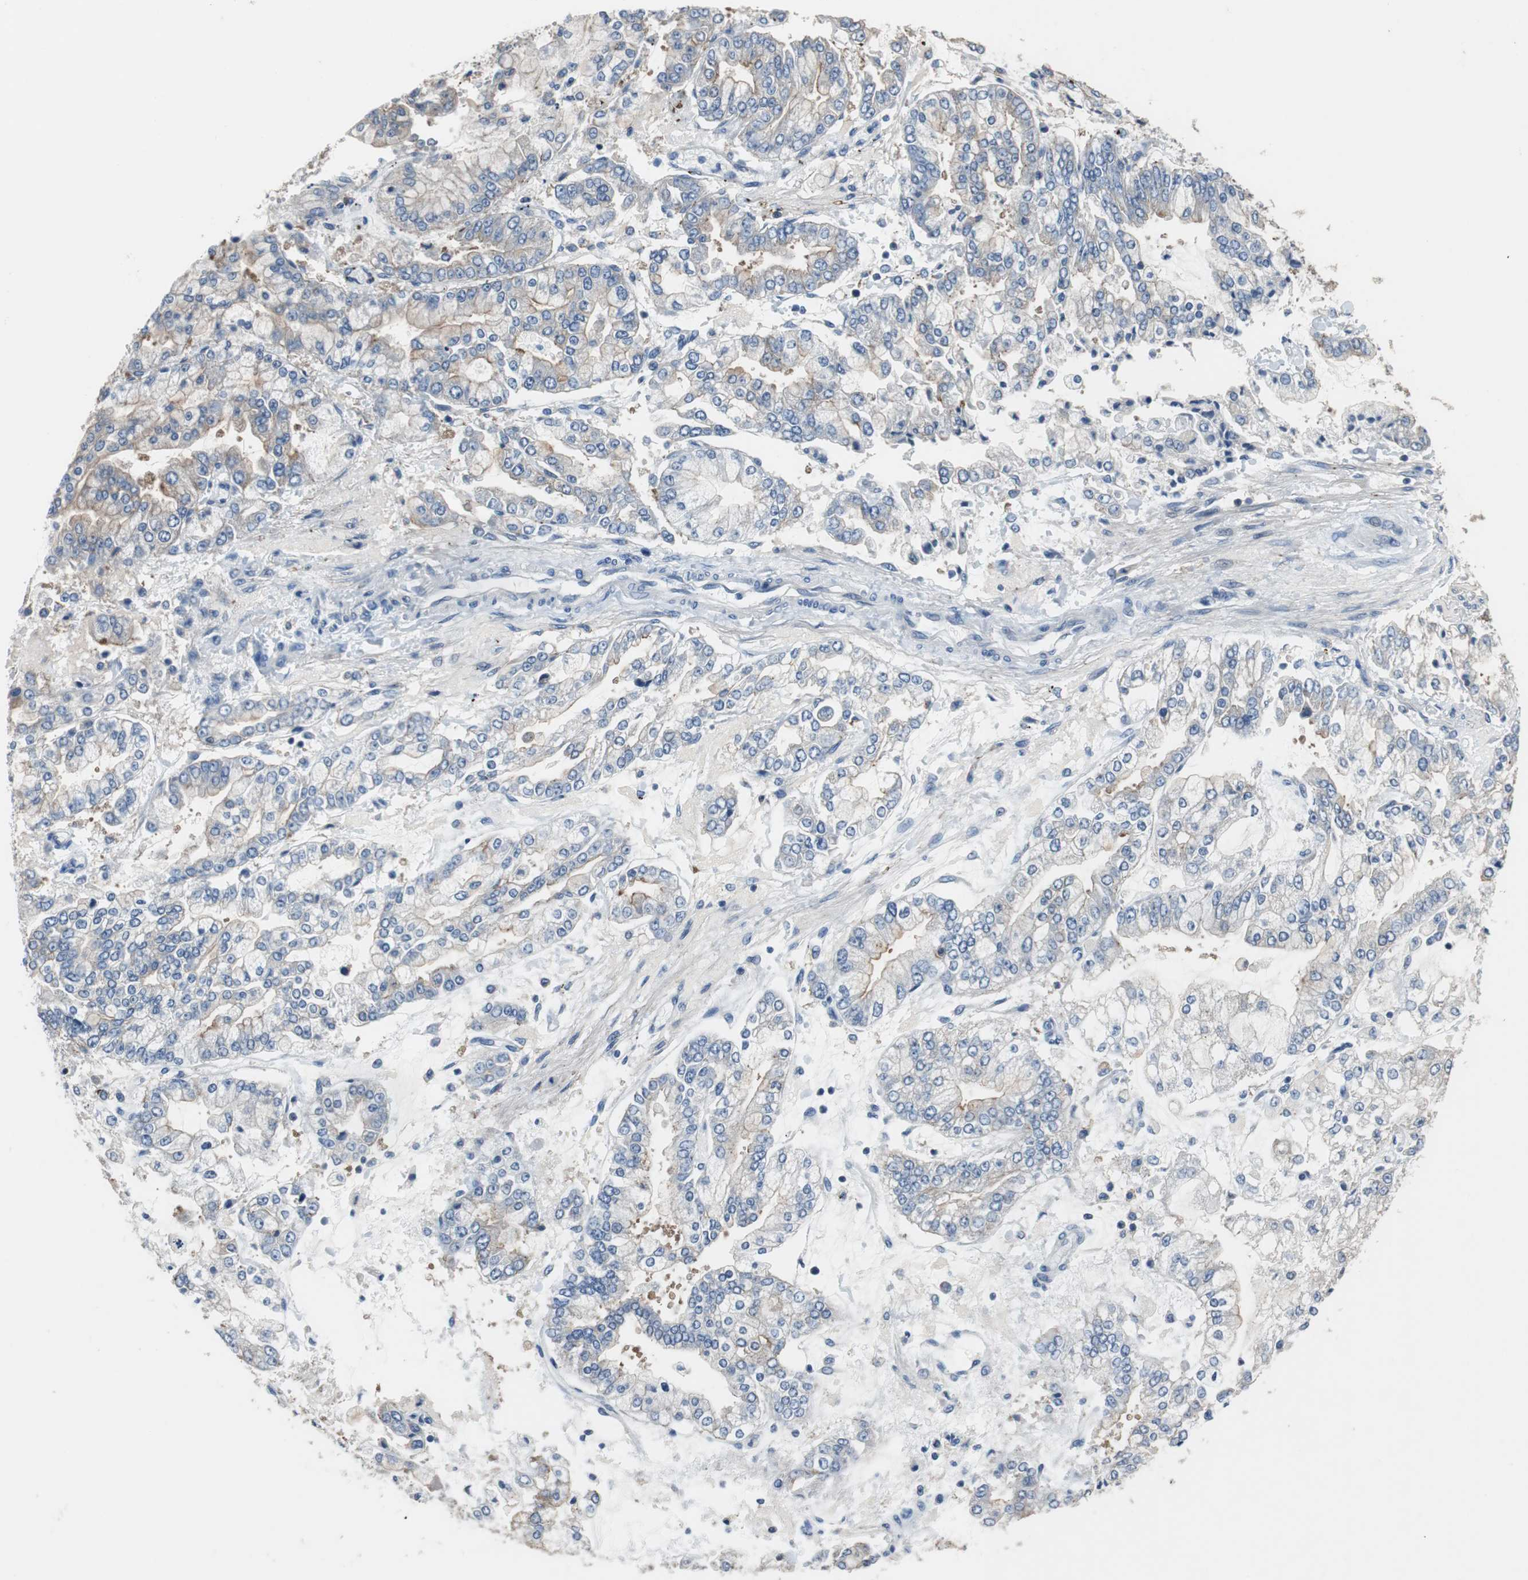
{"staining": {"intensity": "weak", "quantity": "<25%", "location": "cytoplasmic/membranous"}, "tissue": "stomach cancer", "cell_type": "Tumor cells", "image_type": "cancer", "snomed": [{"axis": "morphology", "description": "Adenocarcinoma, NOS"}, {"axis": "topography", "description": "Stomach"}], "caption": "This is a micrograph of immunohistochemistry (IHC) staining of stomach cancer (adenocarcinoma), which shows no staining in tumor cells.", "gene": "PRKCA", "patient": {"sex": "male", "age": 76}}